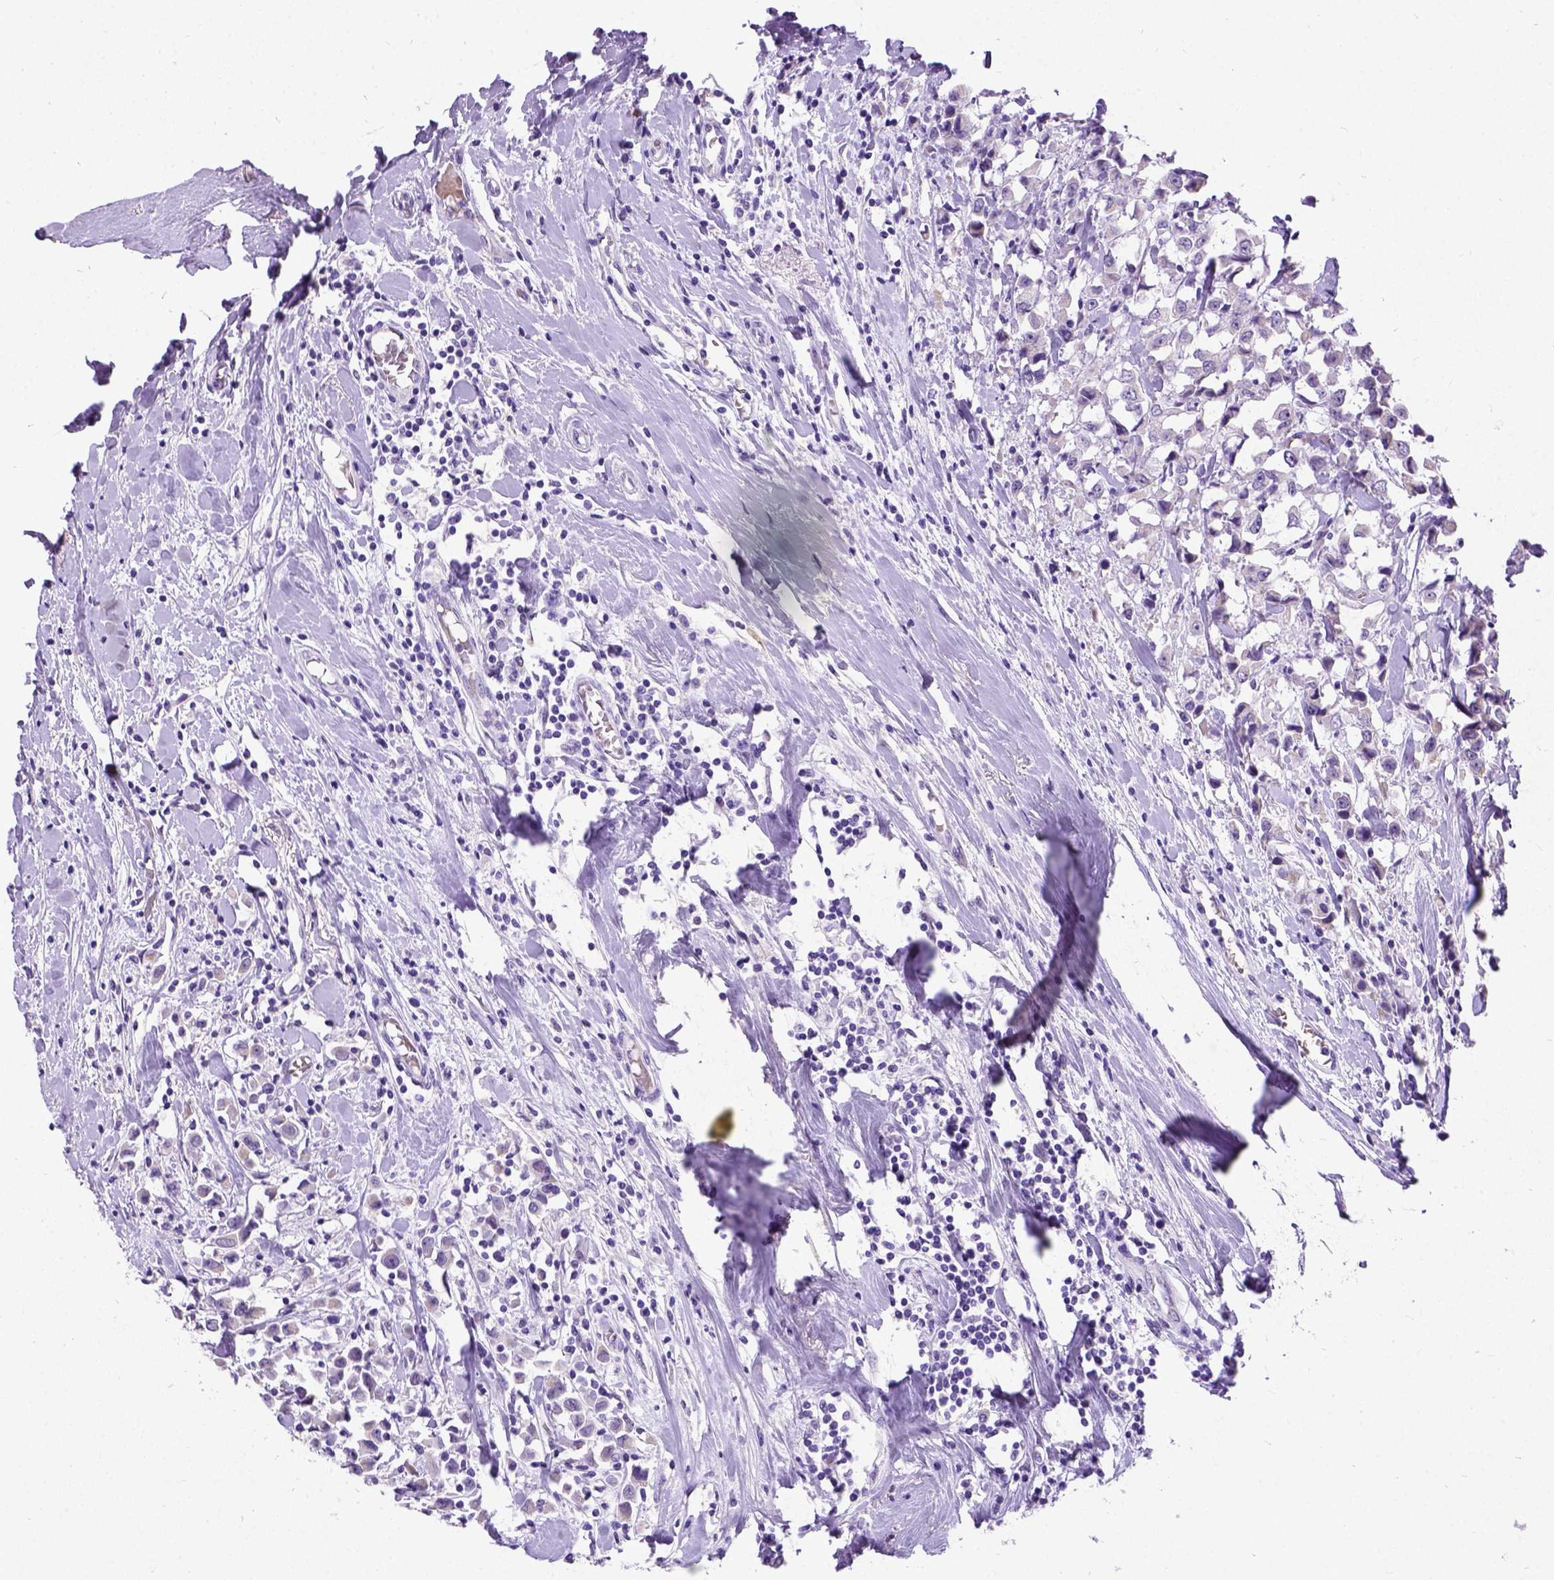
{"staining": {"intensity": "weak", "quantity": "25%-75%", "location": "cytoplasmic/membranous"}, "tissue": "breast cancer", "cell_type": "Tumor cells", "image_type": "cancer", "snomed": [{"axis": "morphology", "description": "Duct carcinoma"}, {"axis": "topography", "description": "Breast"}], "caption": "Weak cytoplasmic/membranous protein staining is present in approximately 25%-75% of tumor cells in breast cancer. (DAB (3,3'-diaminobenzidine) IHC with brightfield microscopy, high magnification).", "gene": "NEUROD4", "patient": {"sex": "female", "age": 61}}